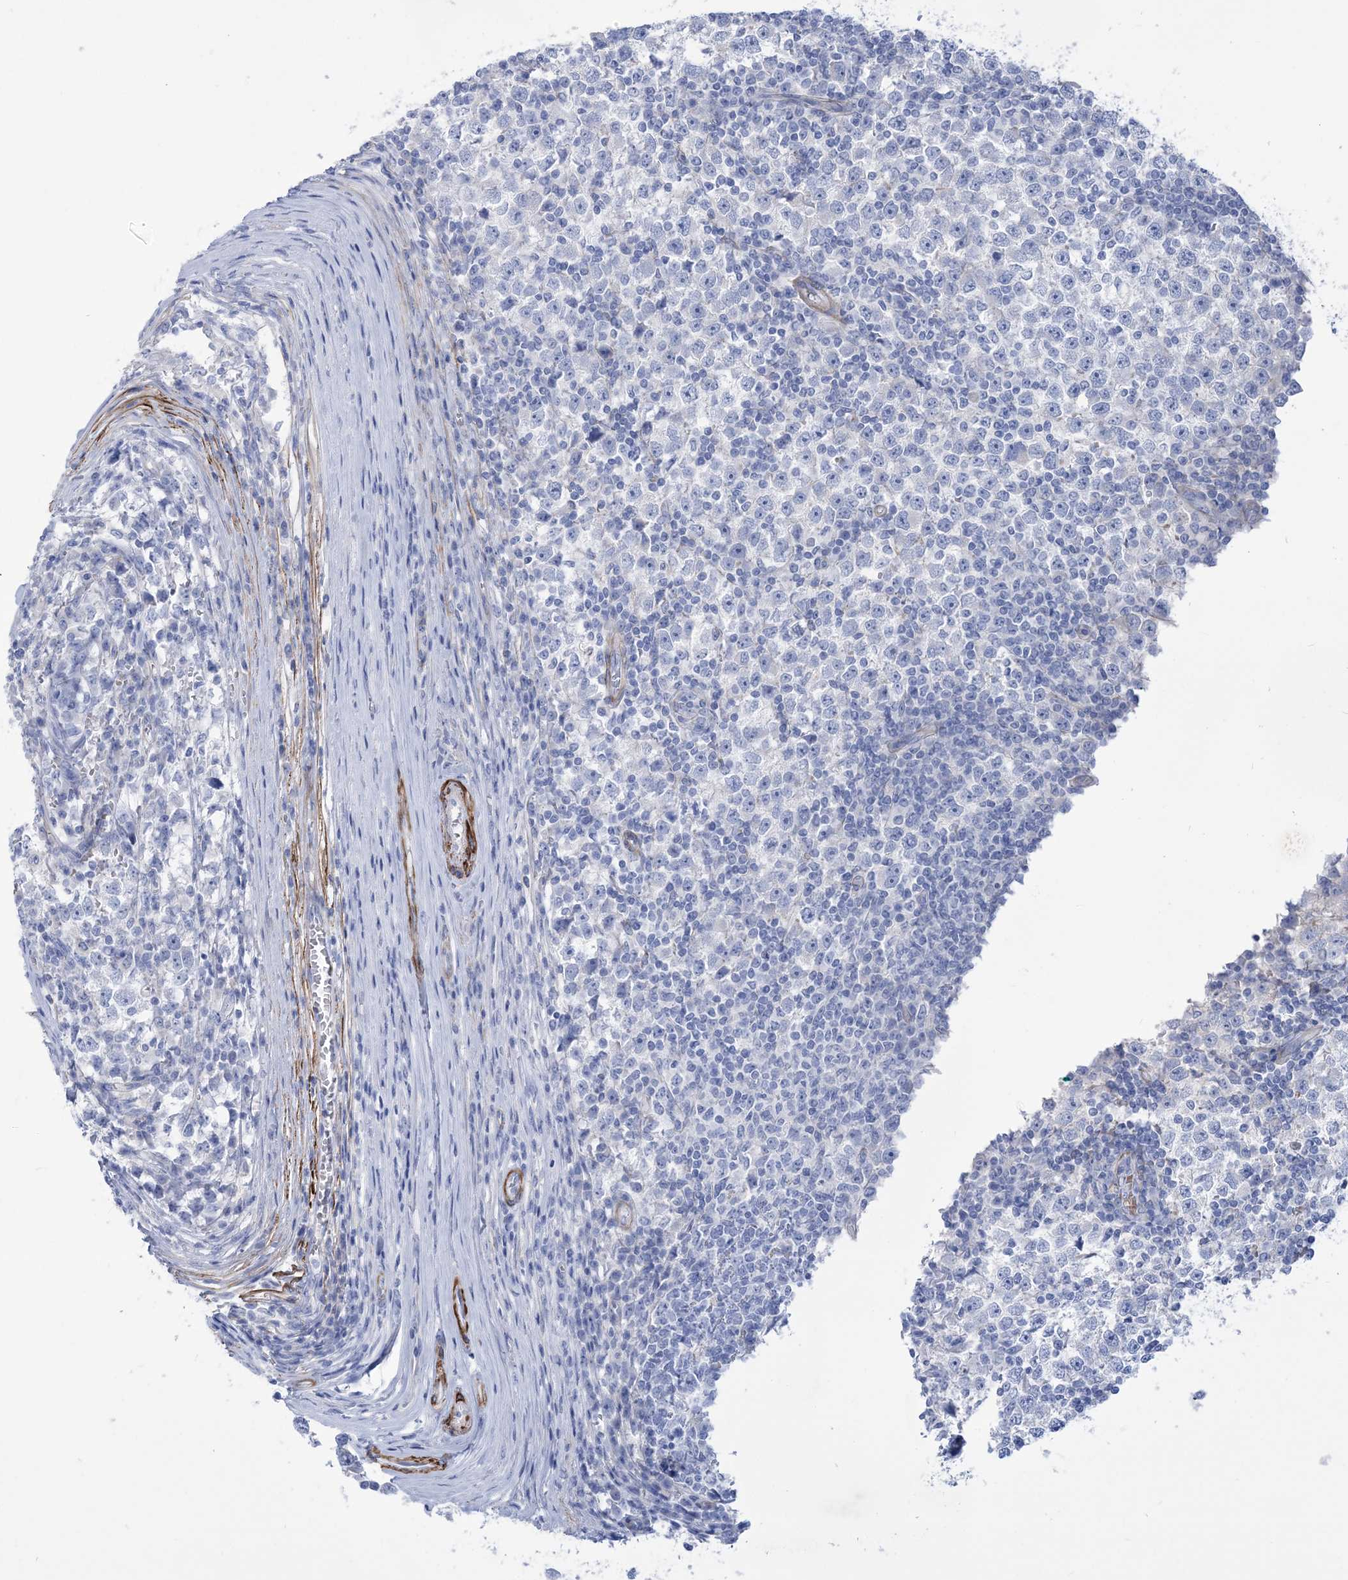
{"staining": {"intensity": "negative", "quantity": "none", "location": "none"}, "tissue": "testis cancer", "cell_type": "Tumor cells", "image_type": "cancer", "snomed": [{"axis": "morphology", "description": "Seminoma, NOS"}, {"axis": "topography", "description": "Testis"}], "caption": "This is an IHC photomicrograph of testis cancer. There is no staining in tumor cells.", "gene": "WDR74", "patient": {"sex": "male", "age": 65}}